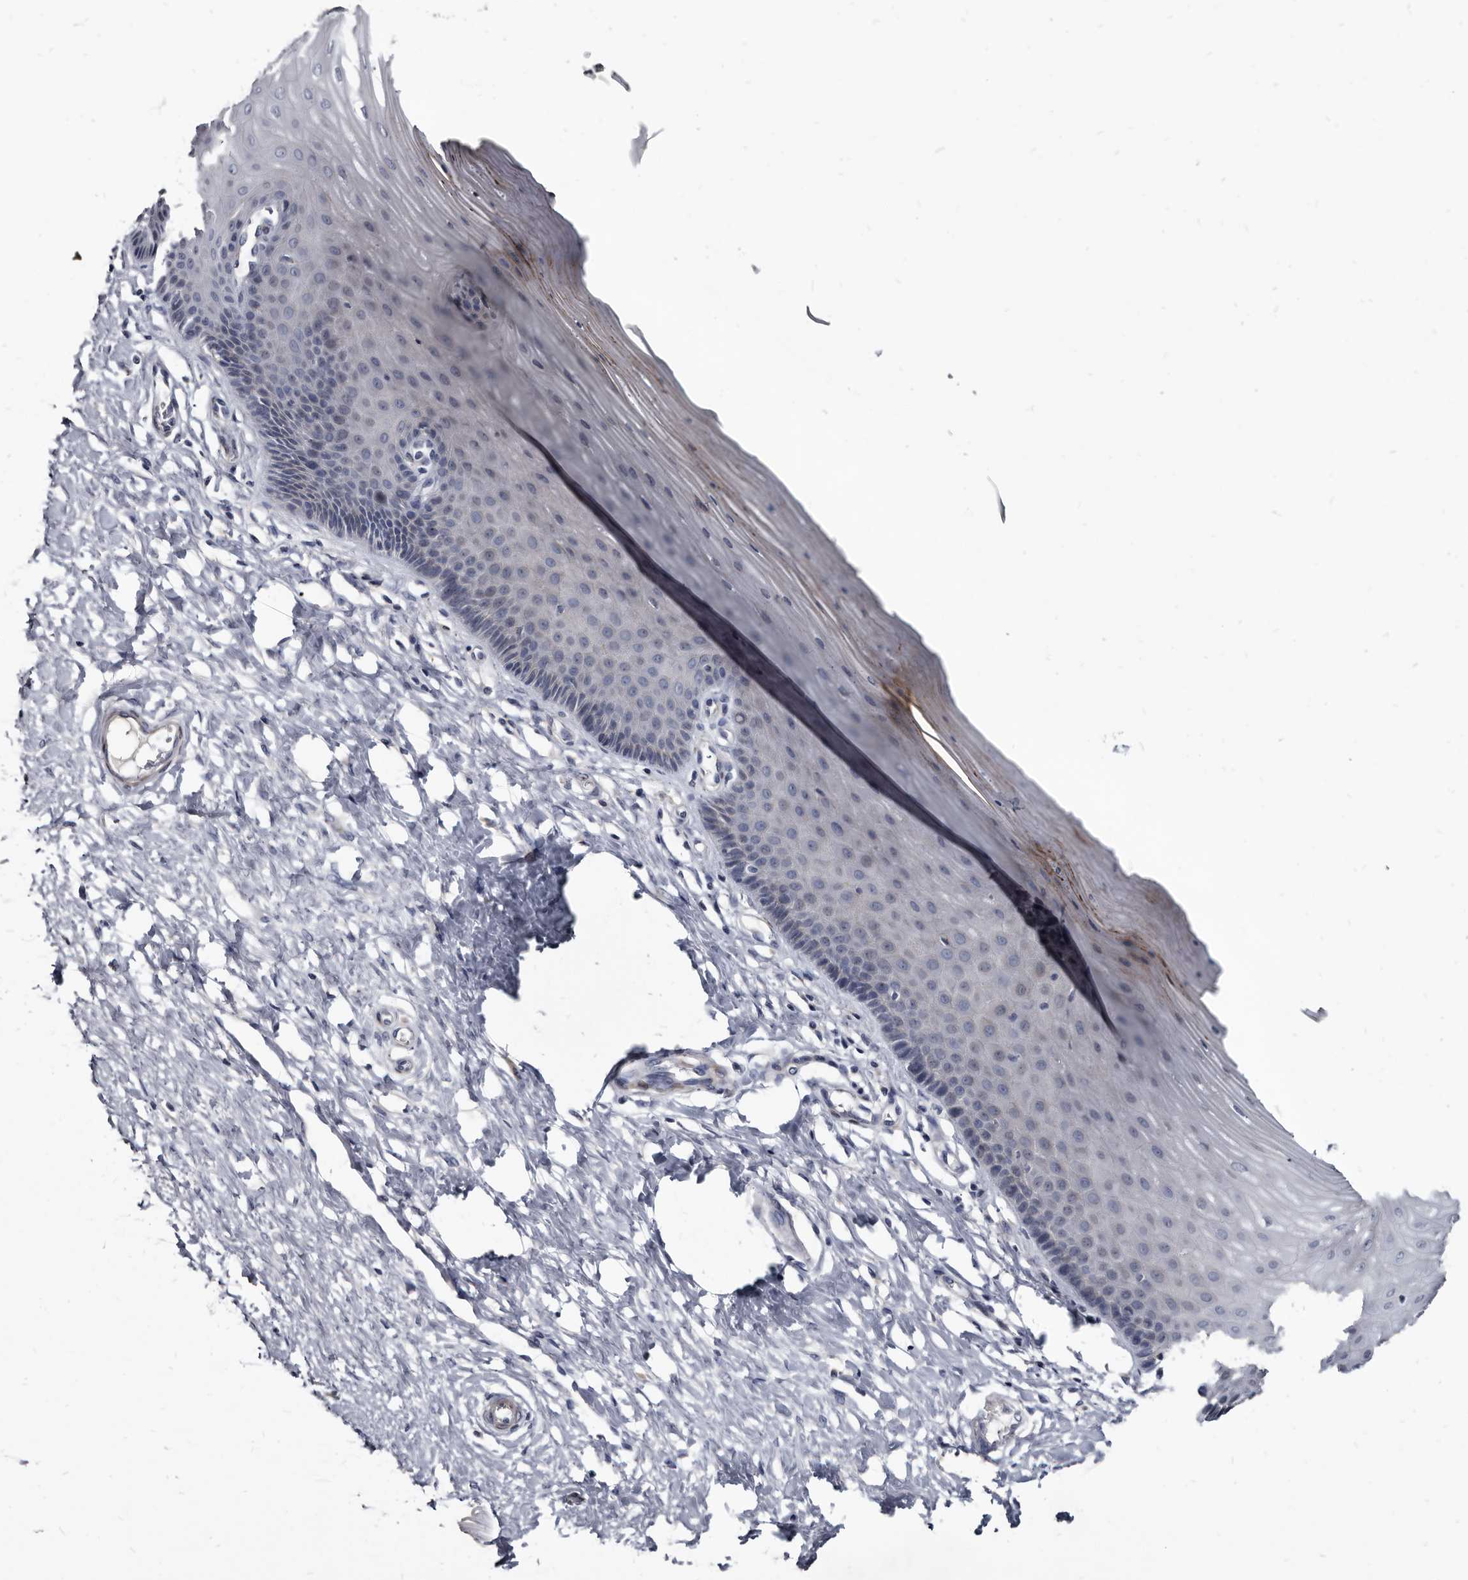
{"staining": {"intensity": "negative", "quantity": "none", "location": "none"}, "tissue": "cervix", "cell_type": "Glandular cells", "image_type": "normal", "snomed": [{"axis": "morphology", "description": "Normal tissue, NOS"}, {"axis": "topography", "description": "Cervix"}], "caption": "A high-resolution photomicrograph shows IHC staining of normal cervix, which shows no significant staining in glandular cells.", "gene": "PRSS8", "patient": {"sex": "female", "age": 55}}